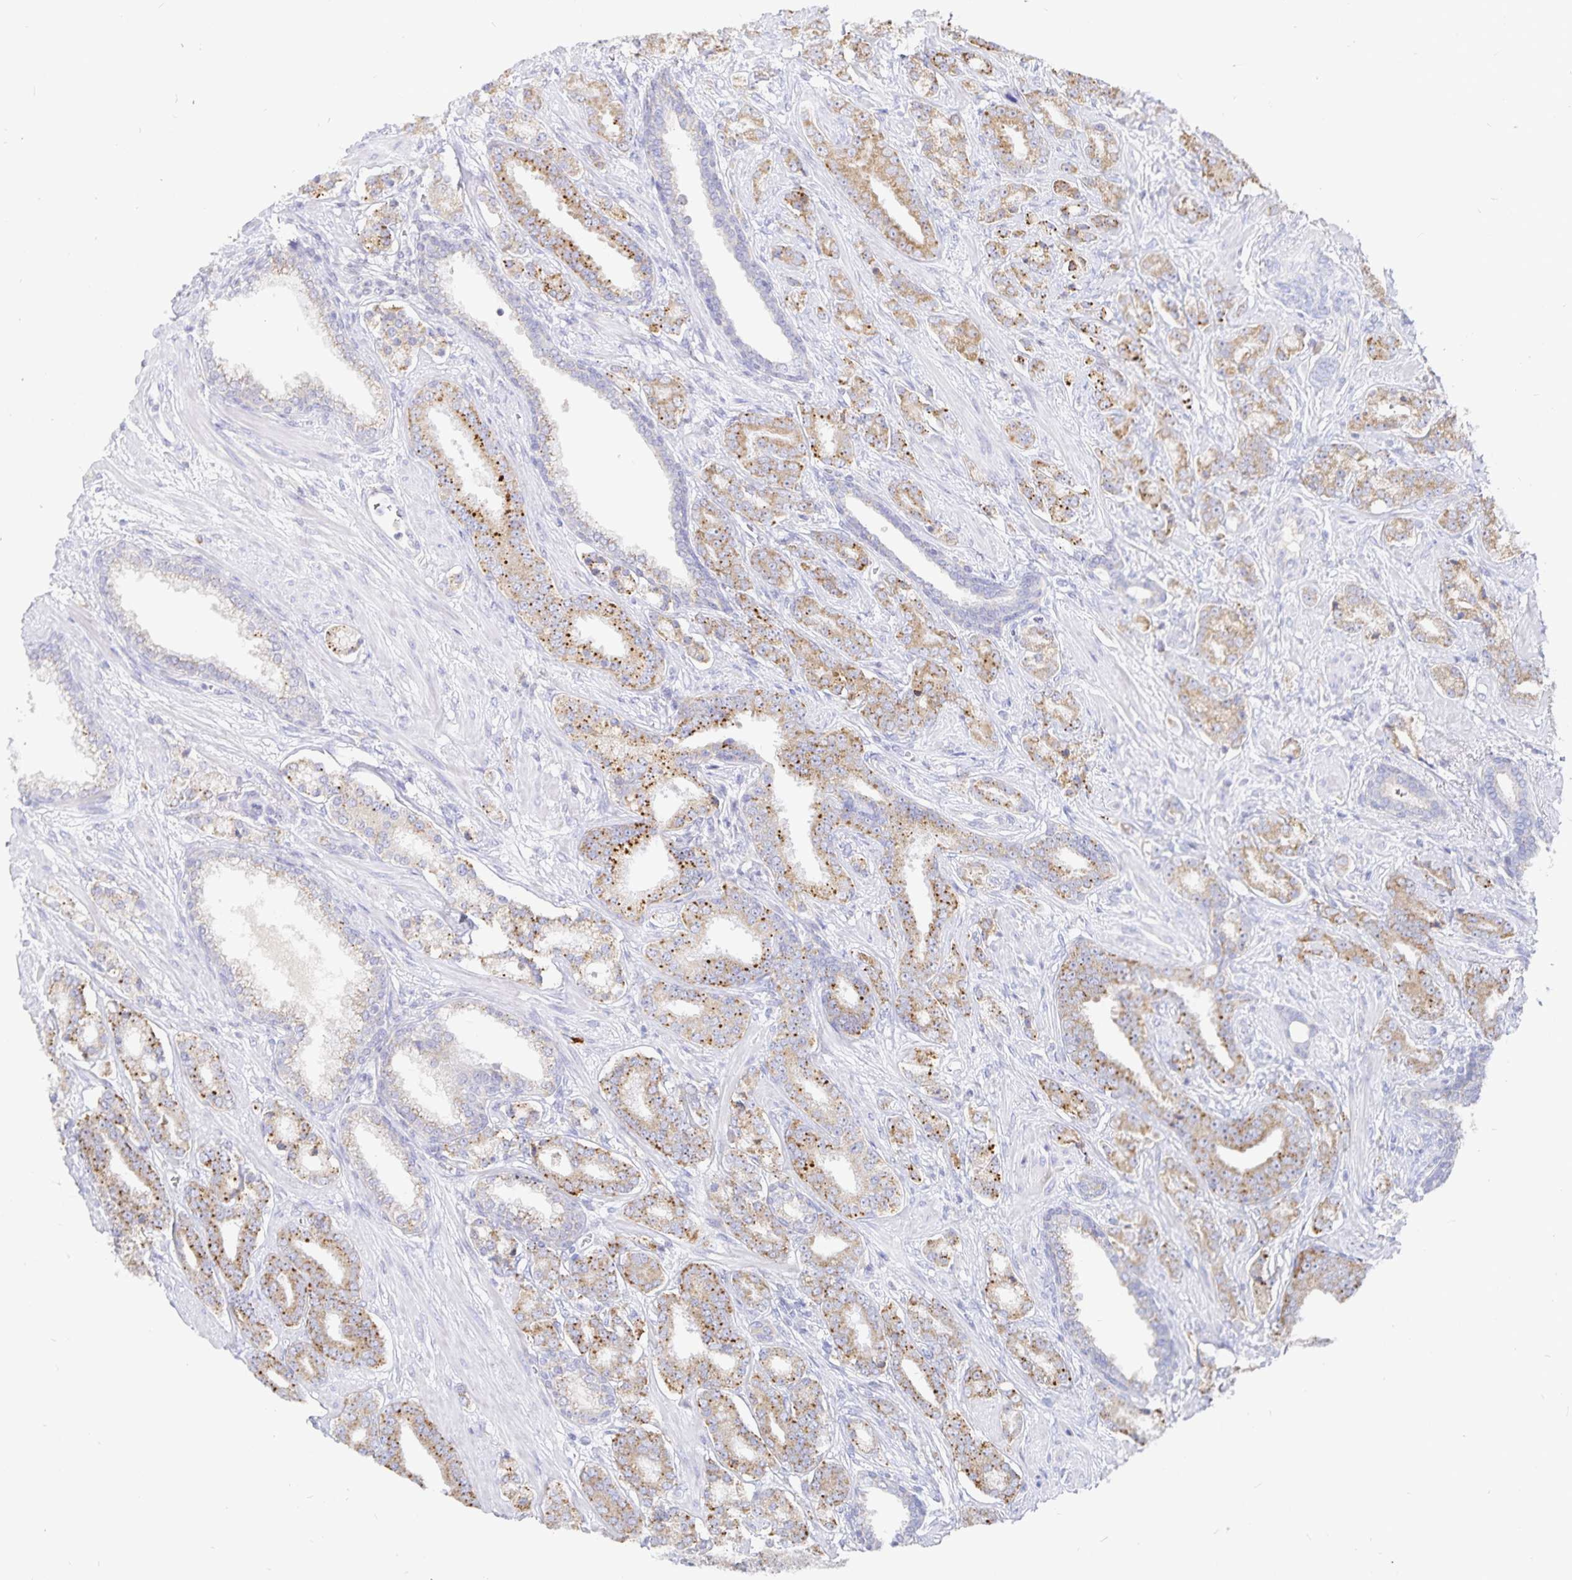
{"staining": {"intensity": "moderate", "quantity": ">75%", "location": "cytoplasmic/membranous"}, "tissue": "prostate cancer", "cell_type": "Tumor cells", "image_type": "cancer", "snomed": [{"axis": "morphology", "description": "Adenocarcinoma, High grade"}, {"axis": "topography", "description": "Prostate"}], "caption": "A medium amount of moderate cytoplasmic/membranous expression is seen in approximately >75% of tumor cells in prostate cancer (adenocarcinoma (high-grade)) tissue.", "gene": "PKHD1", "patient": {"sex": "male", "age": 60}}